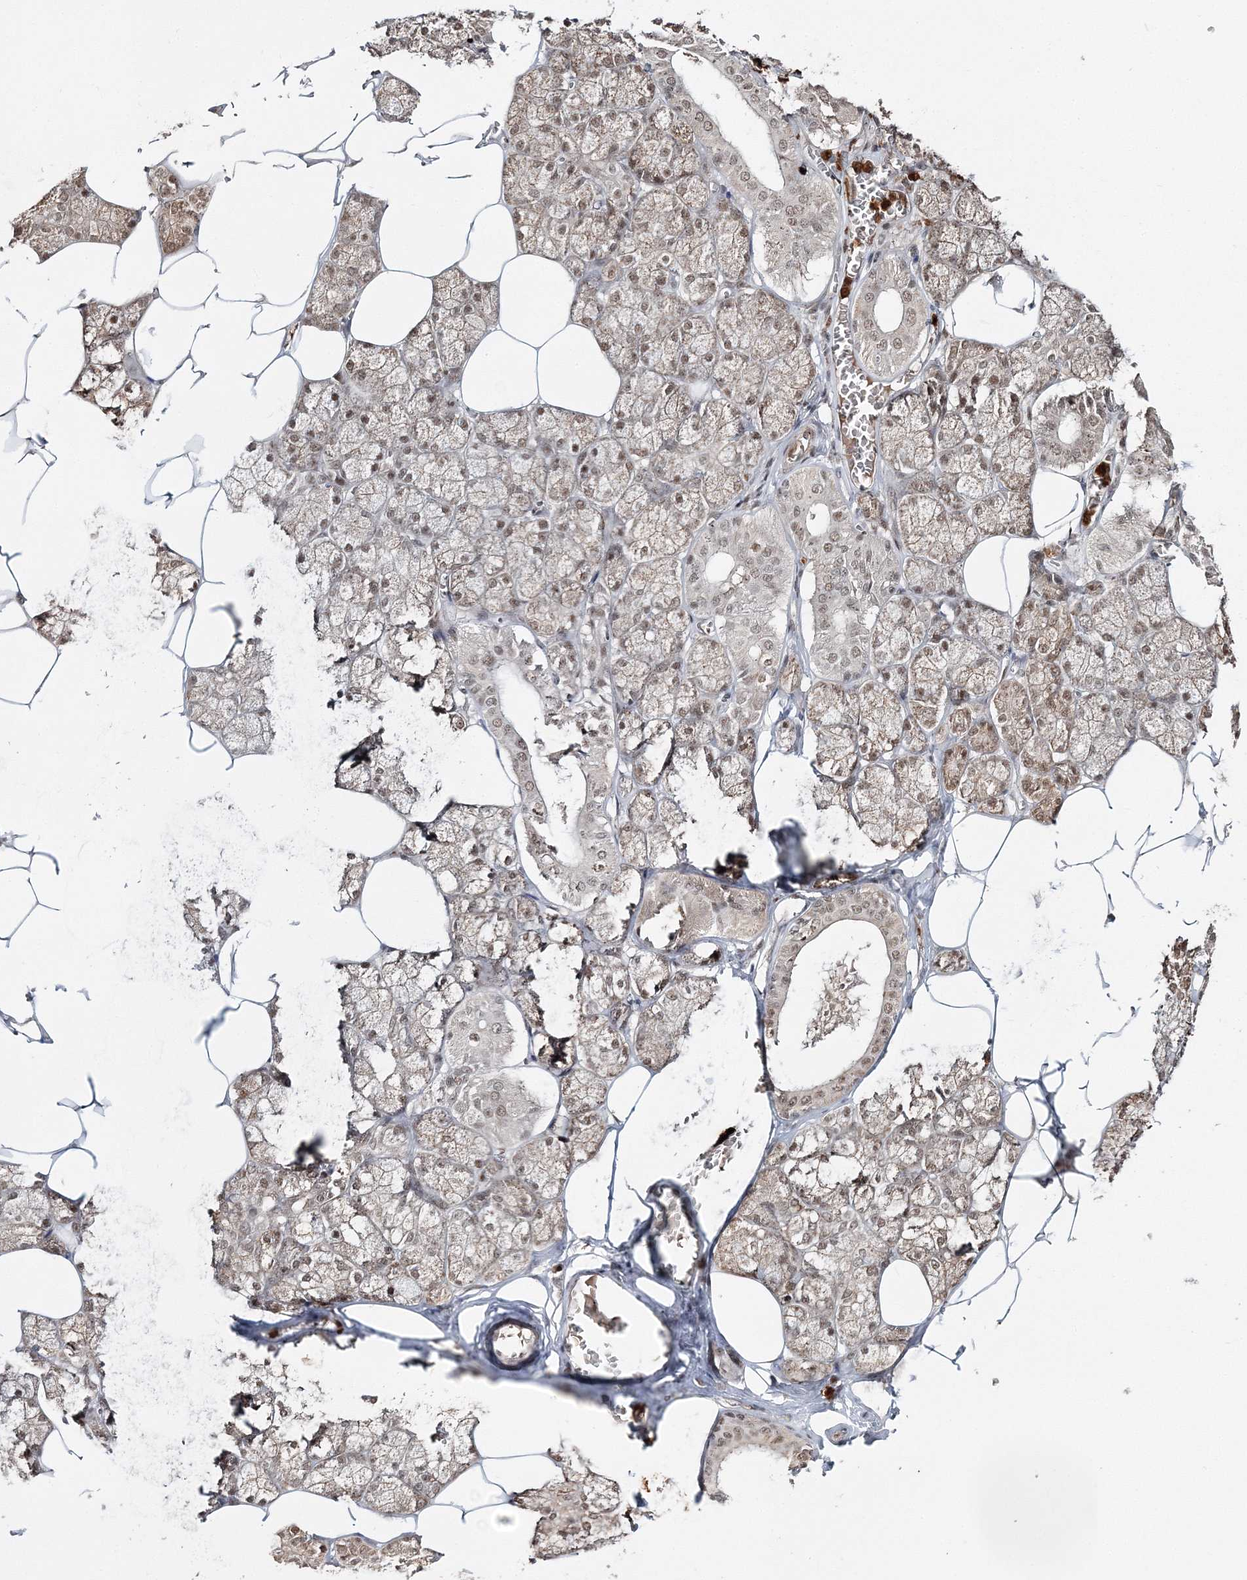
{"staining": {"intensity": "moderate", "quantity": ">75%", "location": "cytoplasmic/membranous,nuclear"}, "tissue": "salivary gland", "cell_type": "Glandular cells", "image_type": "normal", "snomed": [{"axis": "morphology", "description": "Normal tissue, NOS"}, {"axis": "topography", "description": "Salivary gland"}], "caption": "Protein expression analysis of normal human salivary gland reveals moderate cytoplasmic/membranous,nuclear expression in about >75% of glandular cells.", "gene": "ENSG00000290315", "patient": {"sex": "male", "age": 62}}